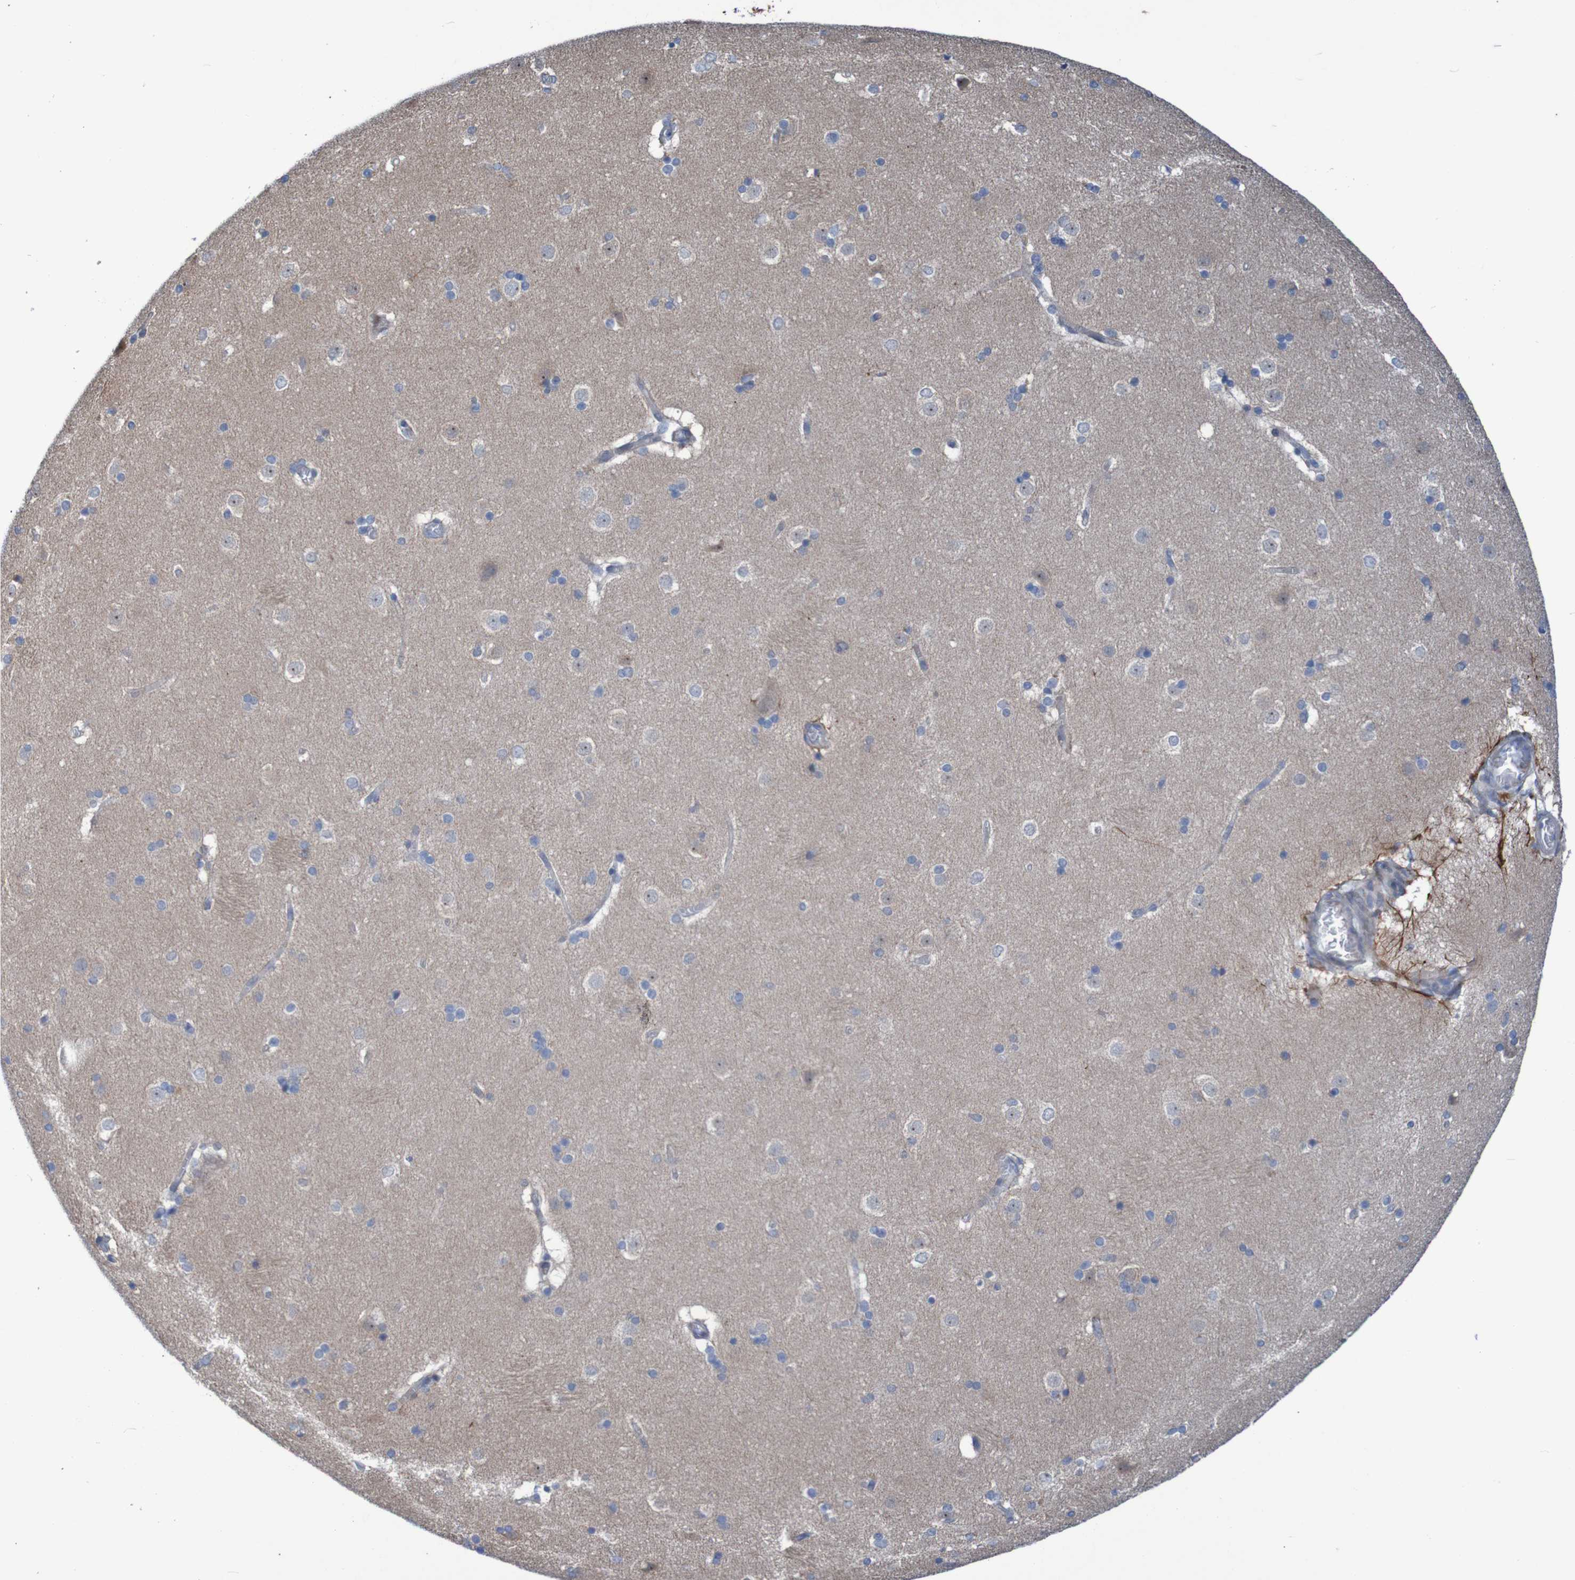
{"staining": {"intensity": "negative", "quantity": "none", "location": "none"}, "tissue": "caudate", "cell_type": "Glial cells", "image_type": "normal", "snomed": [{"axis": "morphology", "description": "Normal tissue, NOS"}, {"axis": "topography", "description": "Lateral ventricle wall"}], "caption": "Immunohistochemistry of normal human caudate reveals no positivity in glial cells.", "gene": "ANGPT4", "patient": {"sex": "female", "age": 19}}